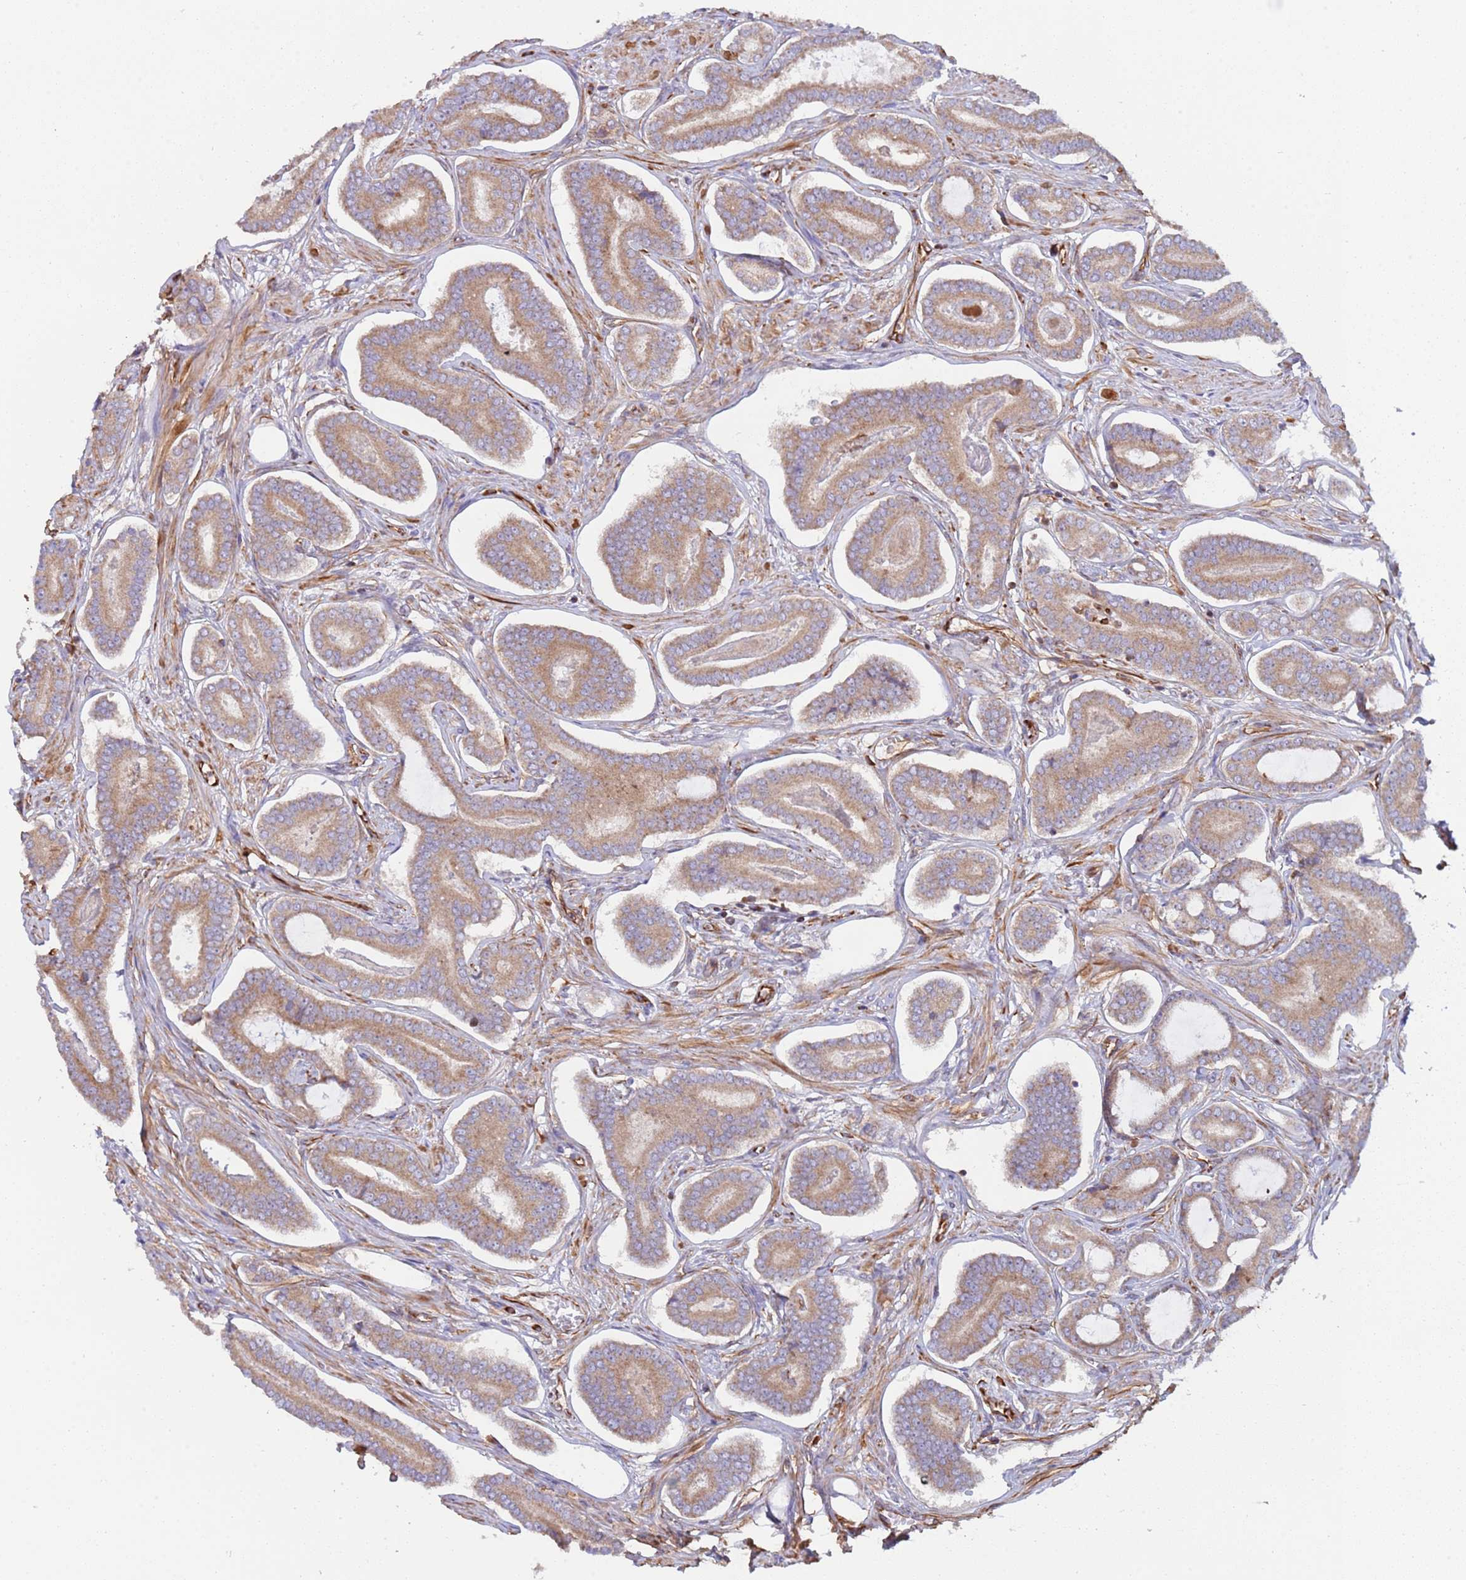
{"staining": {"intensity": "moderate", "quantity": ">75%", "location": "cytoplasmic/membranous"}, "tissue": "prostate cancer", "cell_type": "Tumor cells", "image_type": "cancer", "snomed": [{"axis": "morphology", "description": "Adenocarcinoma, NOS"}, {"axis": "topography", "description": "Prostate and seminal vesicle, NOS"}], "caption": "Immunohistochemistry (IHC) staining of adenocarcinoma (prostate), which displays medium levels of moderate cytoplasmic/membranous expression in approximately >75% of tumor cells indicating moderate cytoplasmic/membranous protein positivity. The staining was performed using DAB (3,3'-diaminobenzidine) (brown) for protein detection and nuclei were counterstained in hematoxylin (blue).", "gene": "NUDT12", "patient": {"sex": "male", "age": 76}}